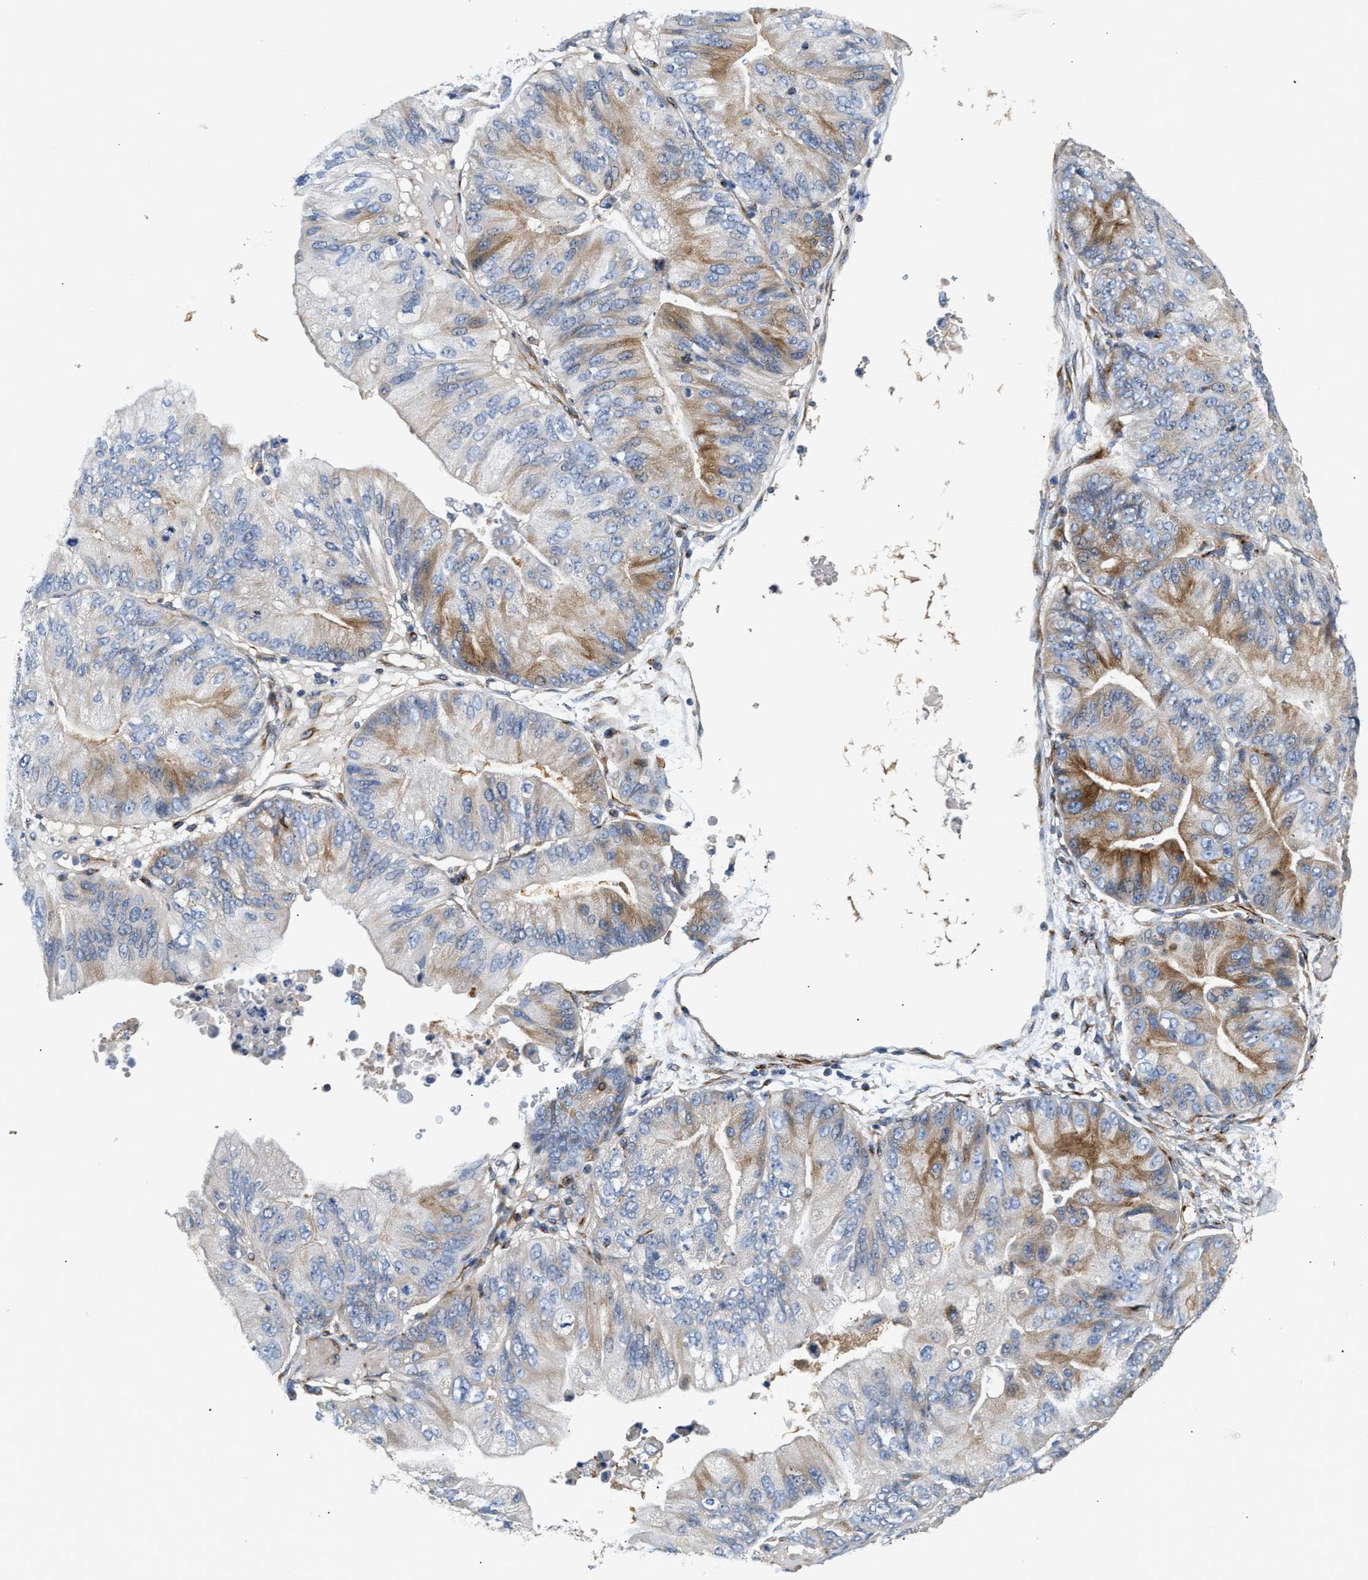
{"staining": {"intensity": "moderate", "quantity": "<25%", "location": "cytoplasmic/membranous"}, "tissue": "ovarian cancer", "cell_type": "Tumor cells", "image_type": "cancer", "snomed": [{"axis": "morphology", "description": "Cystadenocarcinoma, mucinous, NOS"}, {"axis": "topography", "description": "Ovary"}], "caption": "Moderate cytoplasmic/membranous expression is seen in about <25% of tumor cells in ovarian cancer (mucinous cystadenocarcinoma).", "gene": "IL17RC", "patient": {"sex": "female", "age": 61}}